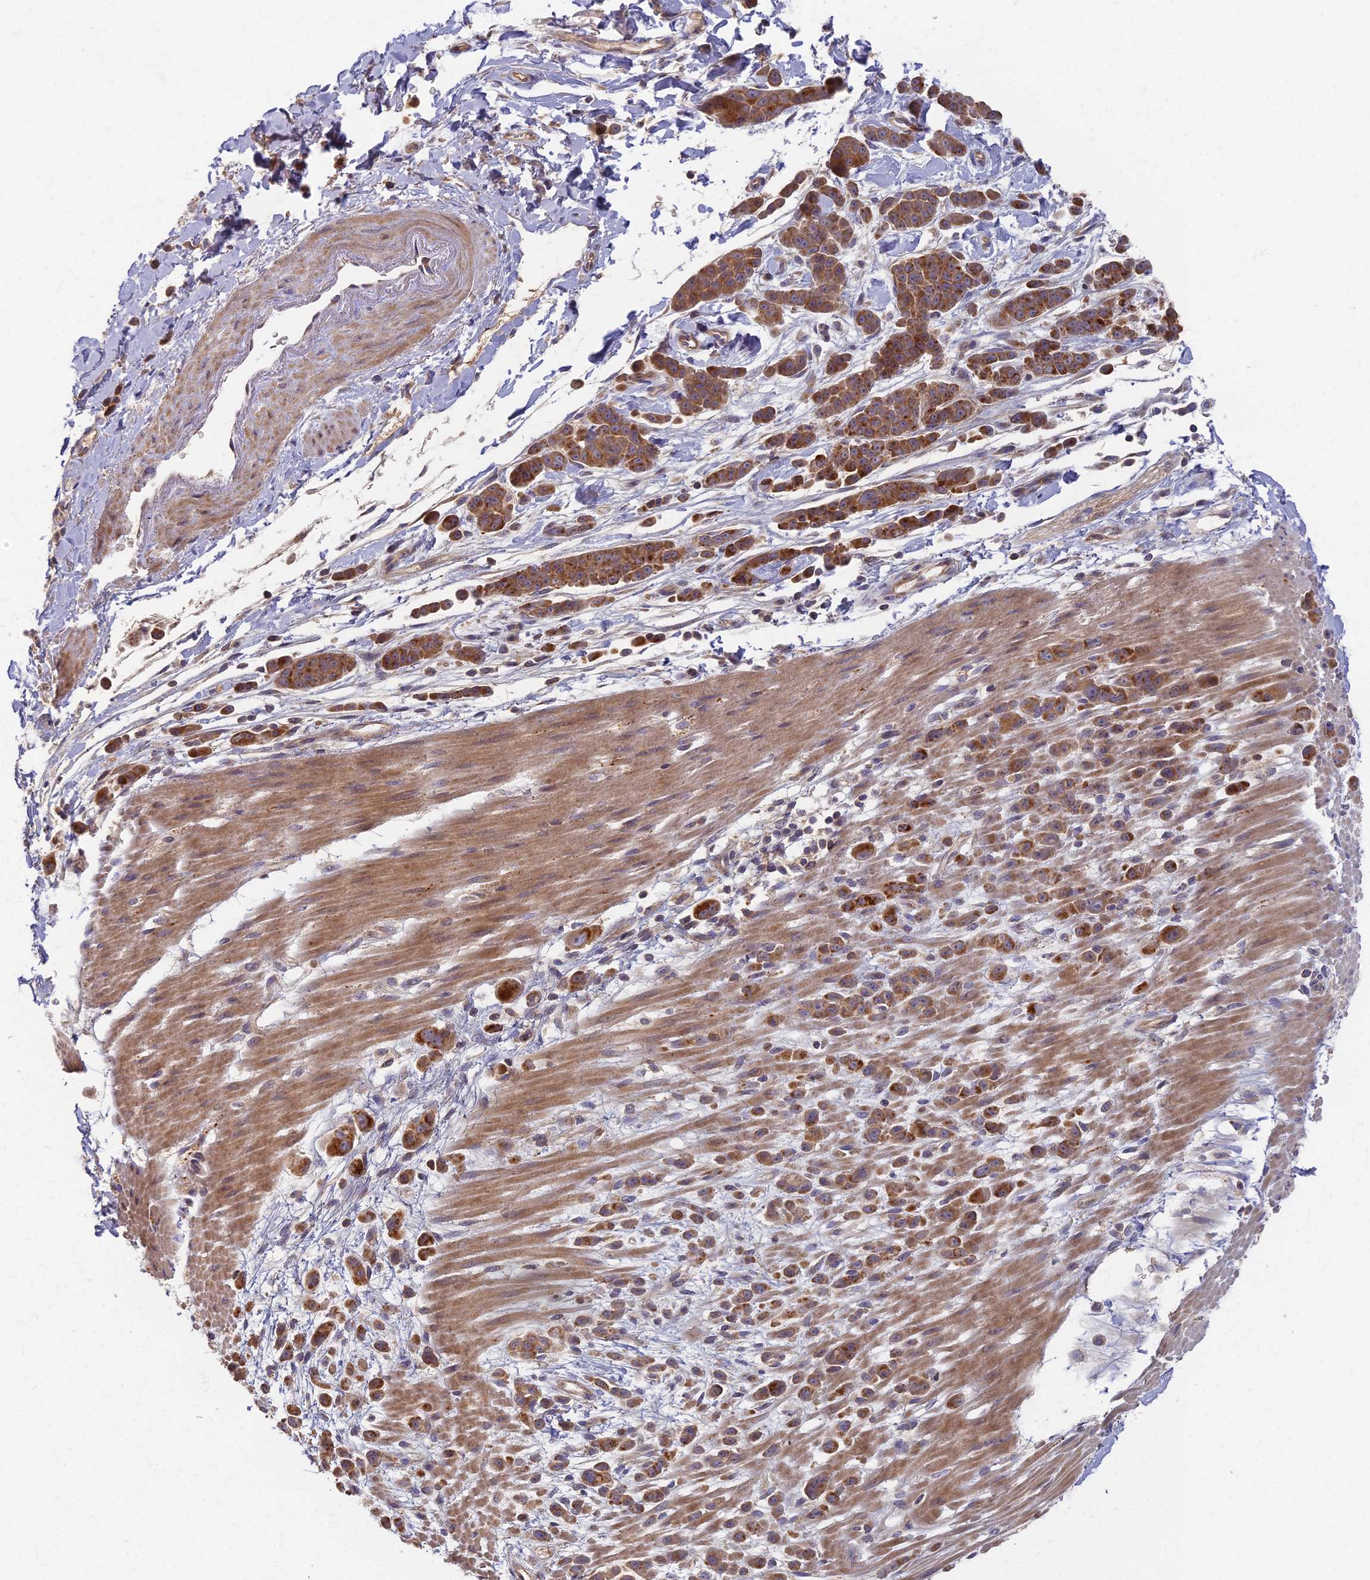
{"staining": {"intensity": "moderate", "quantity": ">75%", "location": "cytoplasmic/membranous"}, "tissue": "pancreatic cancer", "cell_type": "Tumor cells", "image_type": "cancer", "snomed": [{"axis": "morphology", "description": "Normal tissue, NOS"}, {"axis": "morphology", "description": "Adenocarcinoma, NOS"}, {"axis": "topography", "description": "Pancreas"}], "caption": "Tumor cells demonstrate medium levels of moderate cytoplasmic/membranous expression in approximately >75% of cells in pancreatic adenocarcinoma. (IHC, brightfield microscopy, high magnification).", "gene": "AP4E1", "patient": {"sex": "female", "age": 64}}